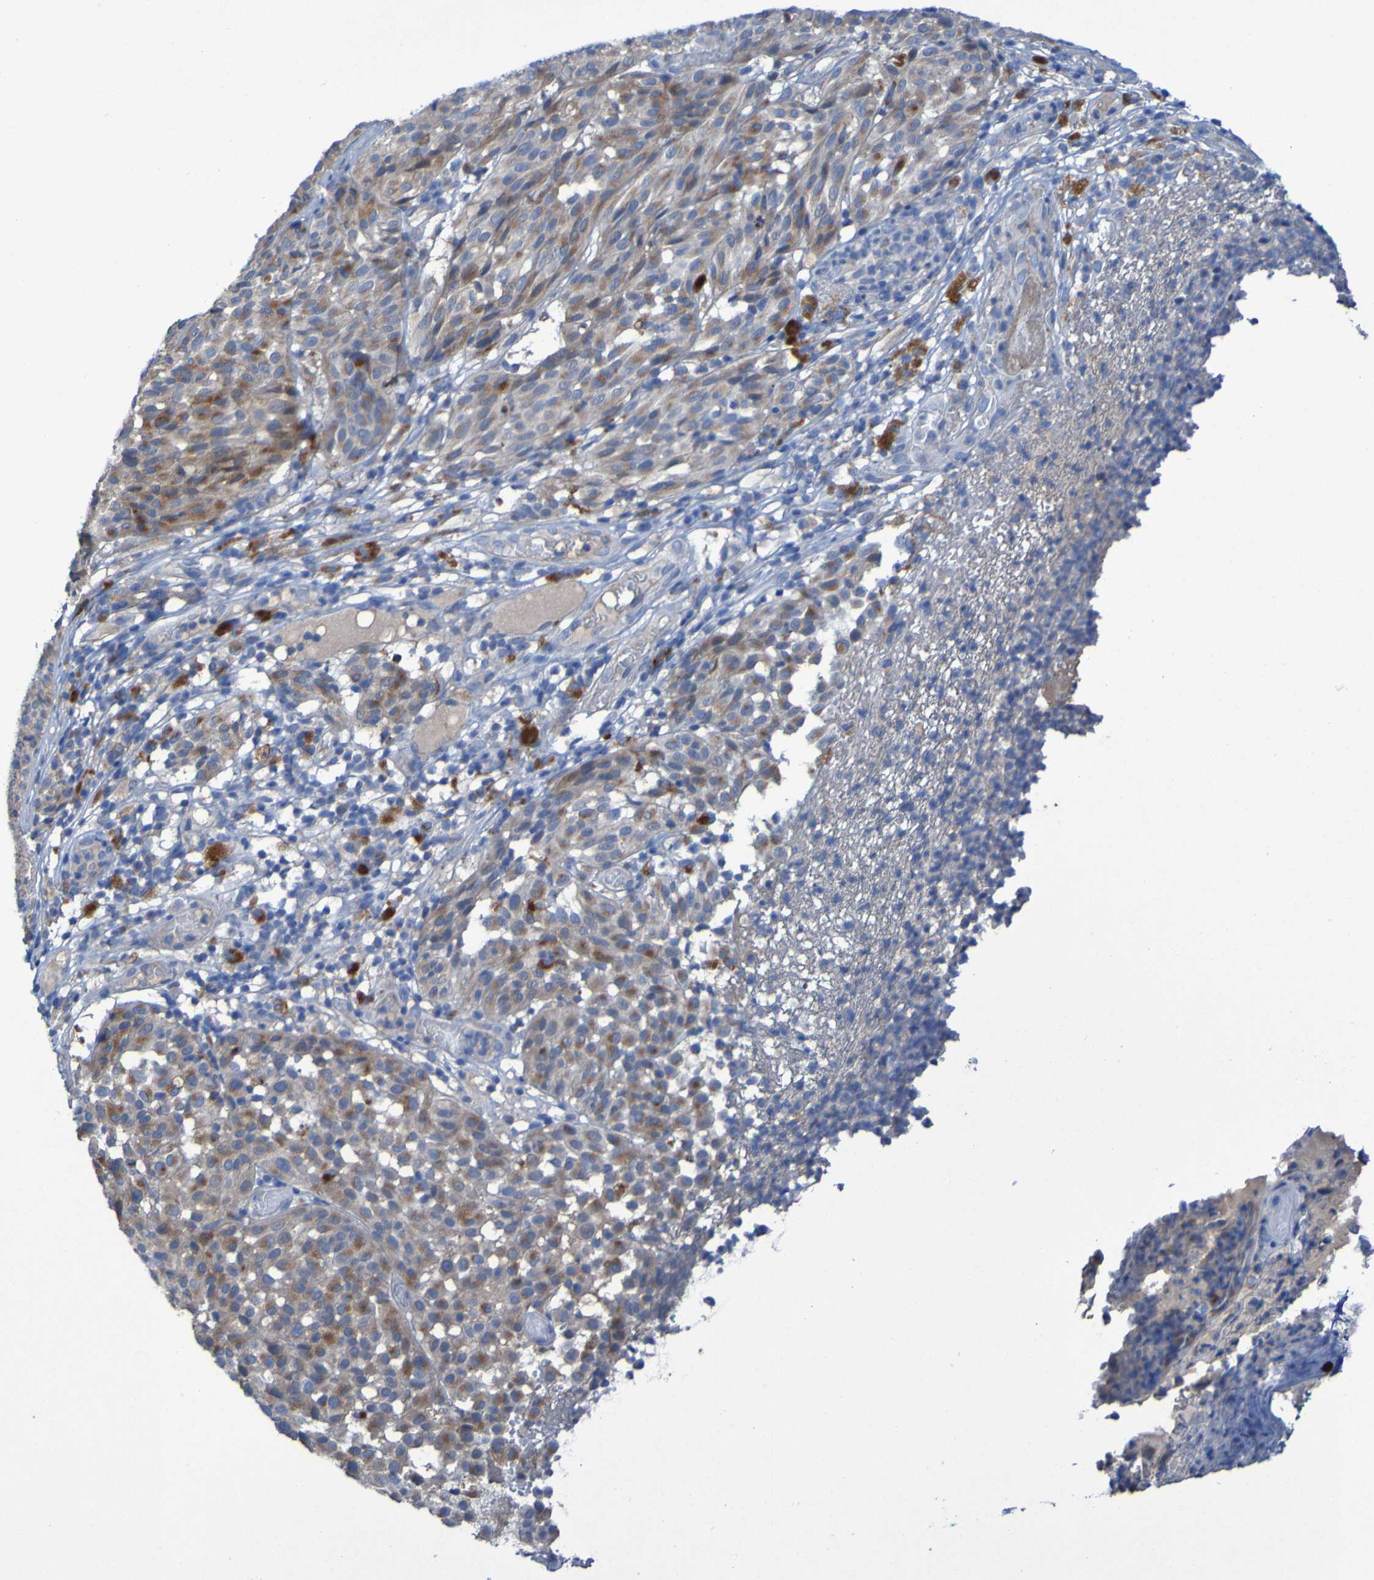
{"staining": {"intensity": "moderate", "quantity": ">75%", "location": "cytoplasmic/membranous"}, "tissue": "melanoma", "cell_type": "Tumor cells", "image_type": "cancer", "snomed": [{"axis": "morphology", "description": "Malignant melanoma, NOS"}, {"axis": "topography", "description": "Skin"}], "caption": "About >75% of tumor cells in malignant melanoma show moderate cytoplasmic/membranous protein positivity as visualized by brown immunohistochemical staining.", "gene": "ARHGEF16", "patient": {"sex": "female", "age": 46}}